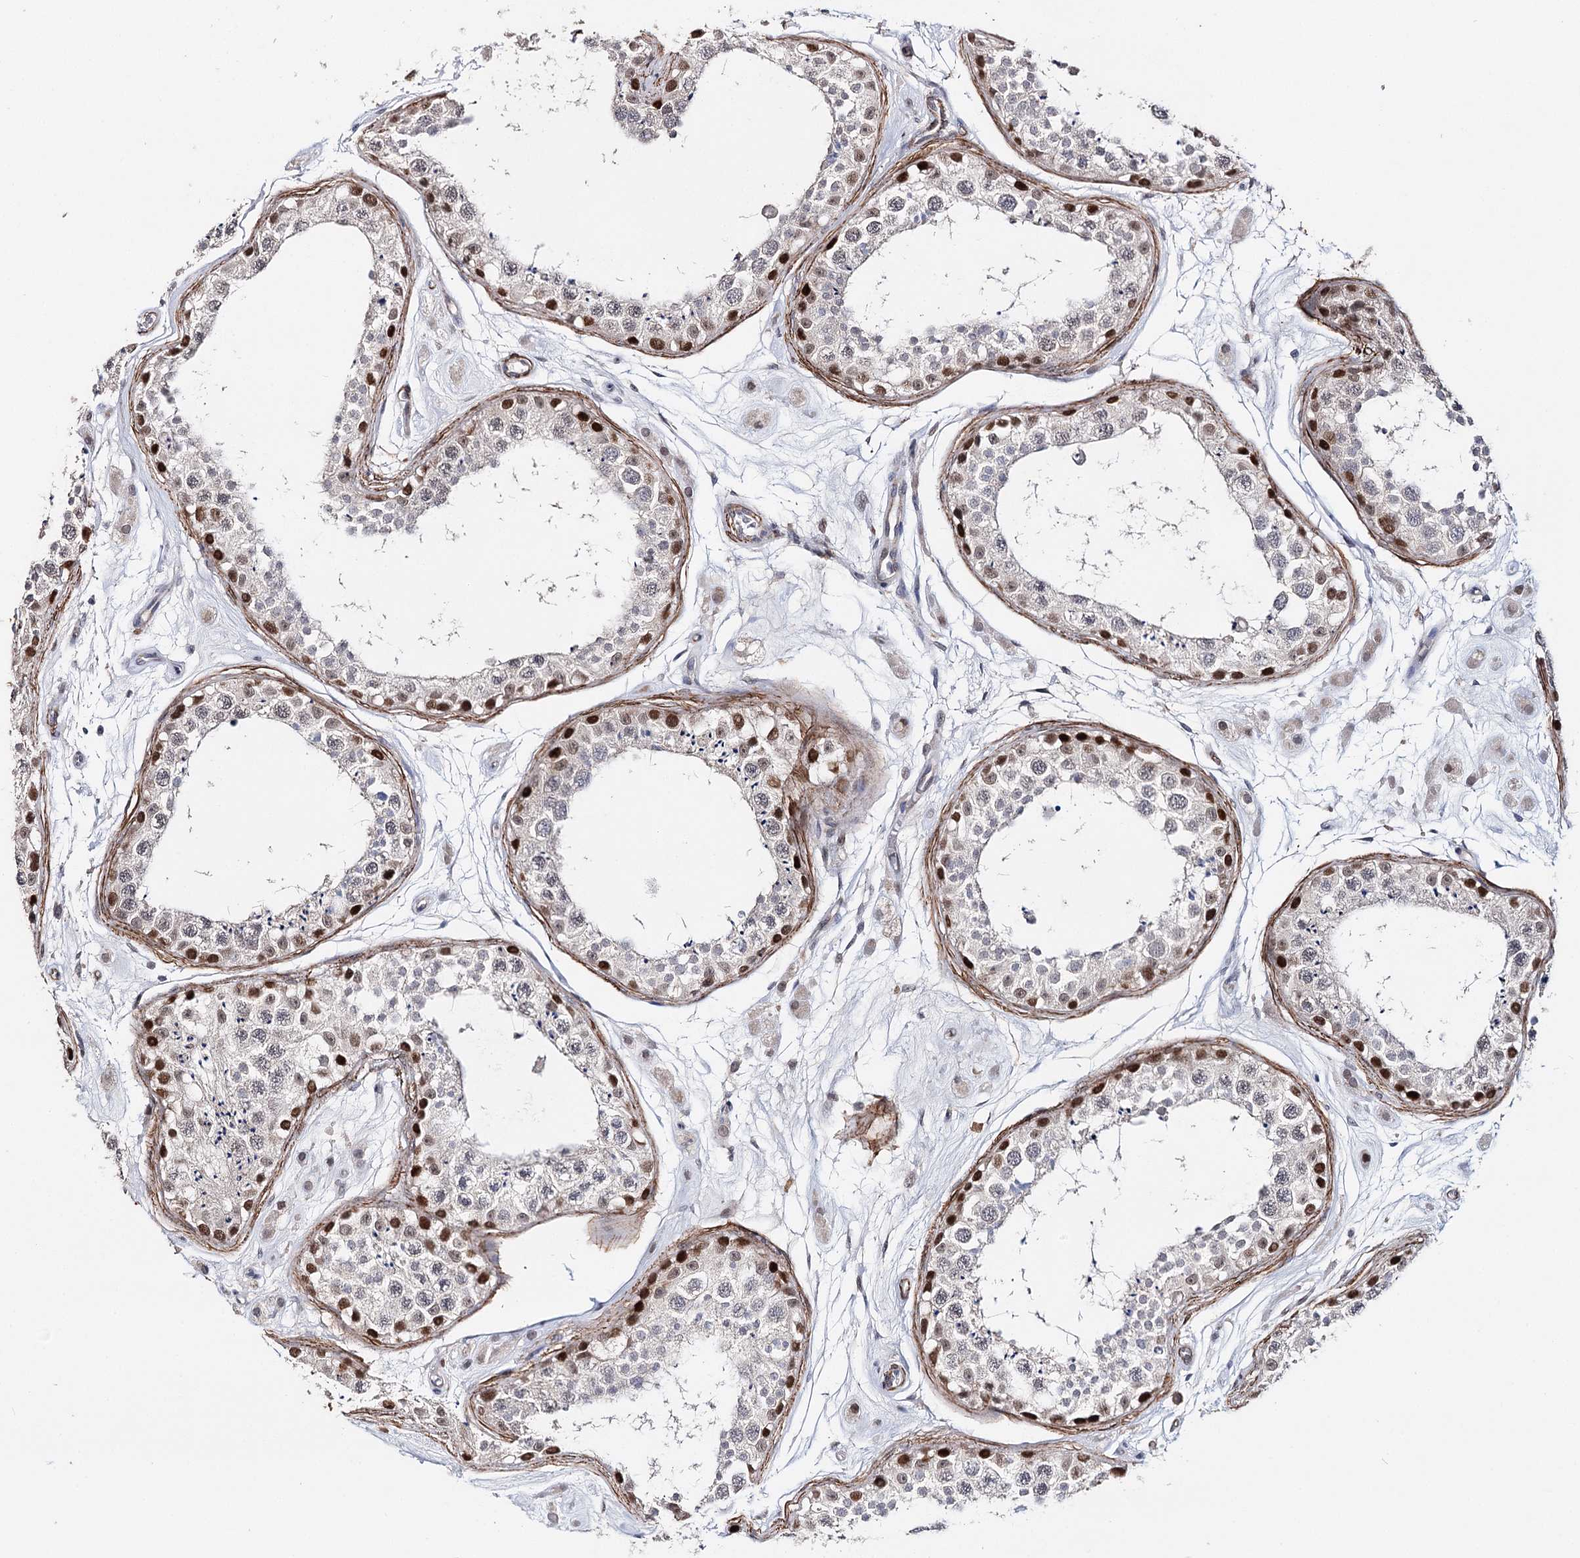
{"staining": {"intensity": "strong", "quantity": "<25%", "location": "nuclear"}, "tissue": "testis", "cell_type": "Cells in seminiferous ducts", "image_type": "normal", "snomed": [{"axis": "morphology", "description": "Normal tissue, NOS"}, {"axis": "topography", "description": "Testis"}], "caption": "High-magnification brightfield microscopy of benign testis stained with DAB (3,3'-diaminobenzidine) (brown) and counterstained with hematoxylin (blue). cells in seminiferous ducts exhibit strong nuclear staining is appreciated in approximately<25% of cells.", "gene": "CFAP46", "patient": {"sex": "male", "age": 25}}